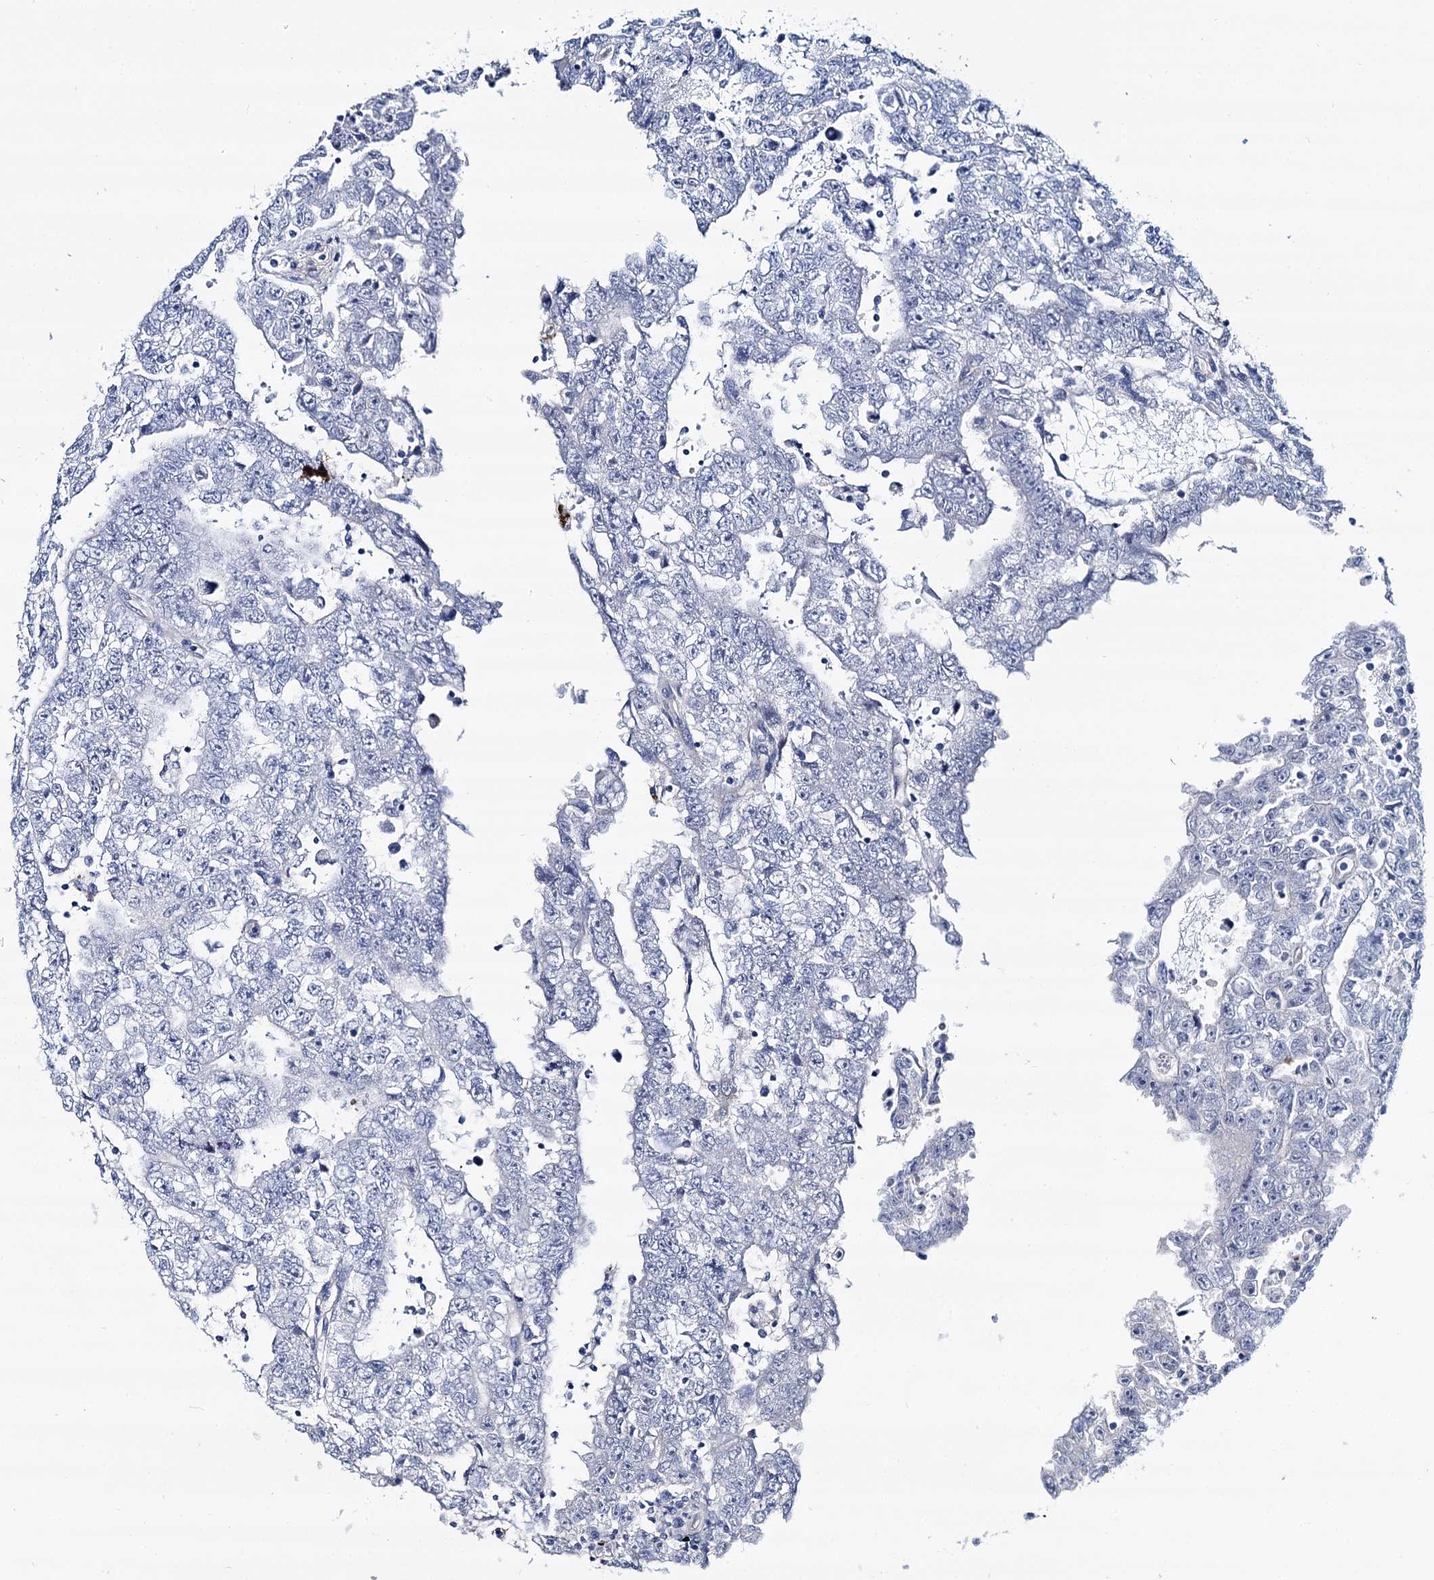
{"staining": {"intensity": "negative", "quantity": "none", "location": "none"}, "tissue": "testis cancer", "cell_type": "Tumor cells", "image_type": "cancer", "snomed": [{"axis": "morphology", "description": "Carcinoma, Embryonal, NOS"}, {"axis": "topography", "description": "Testis"}], "caption": "There is no significant staining in tumor cells of embryonal carcinoma (testis).", "gene": "STXBP1", "patient": {"sex": "male", "age": 25}}